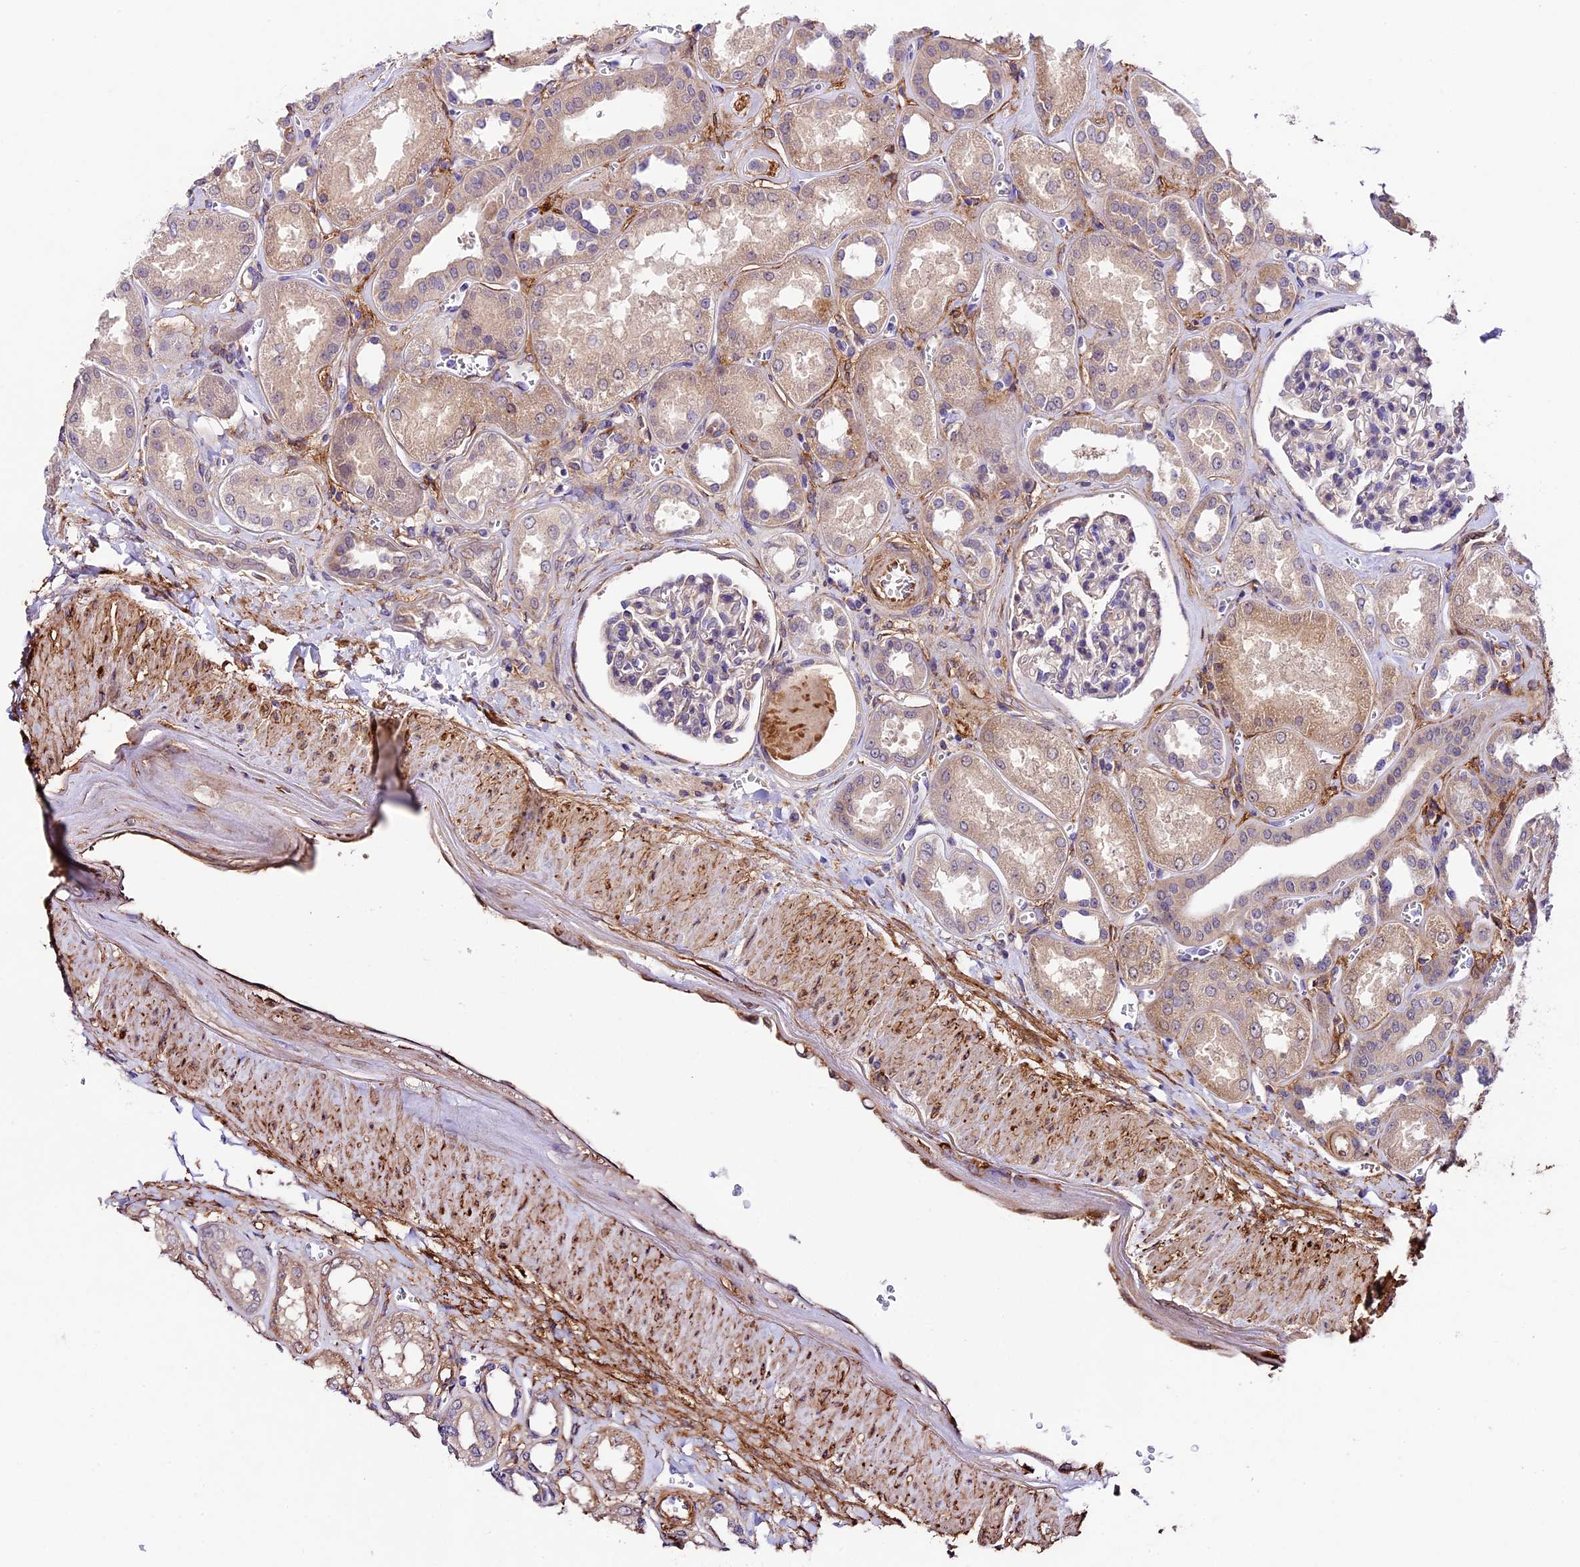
{"staining": {"intensity": "negative", "quantity": "none", "location": "none"}, "tissue": "kidney", "cell_type": "Cells in glomeruli", "image_type": "normal", "snomed": [{"axis": "morphology", "description": "Normal tissue, NOS"}, {"axis": "morphology", "description": "Adenocarcinoma, NOS"}, {"axis": "topography", "description": "Kidney"}], "caption": "The image shows no staining of cells in glomeruli in unremarkable kidney. (Brightfield microscopy of DAB immunohistochemistry (IHC) at high magnification).", "gene": "LSM7", "patient": {"sex": "female", "age": 68}}